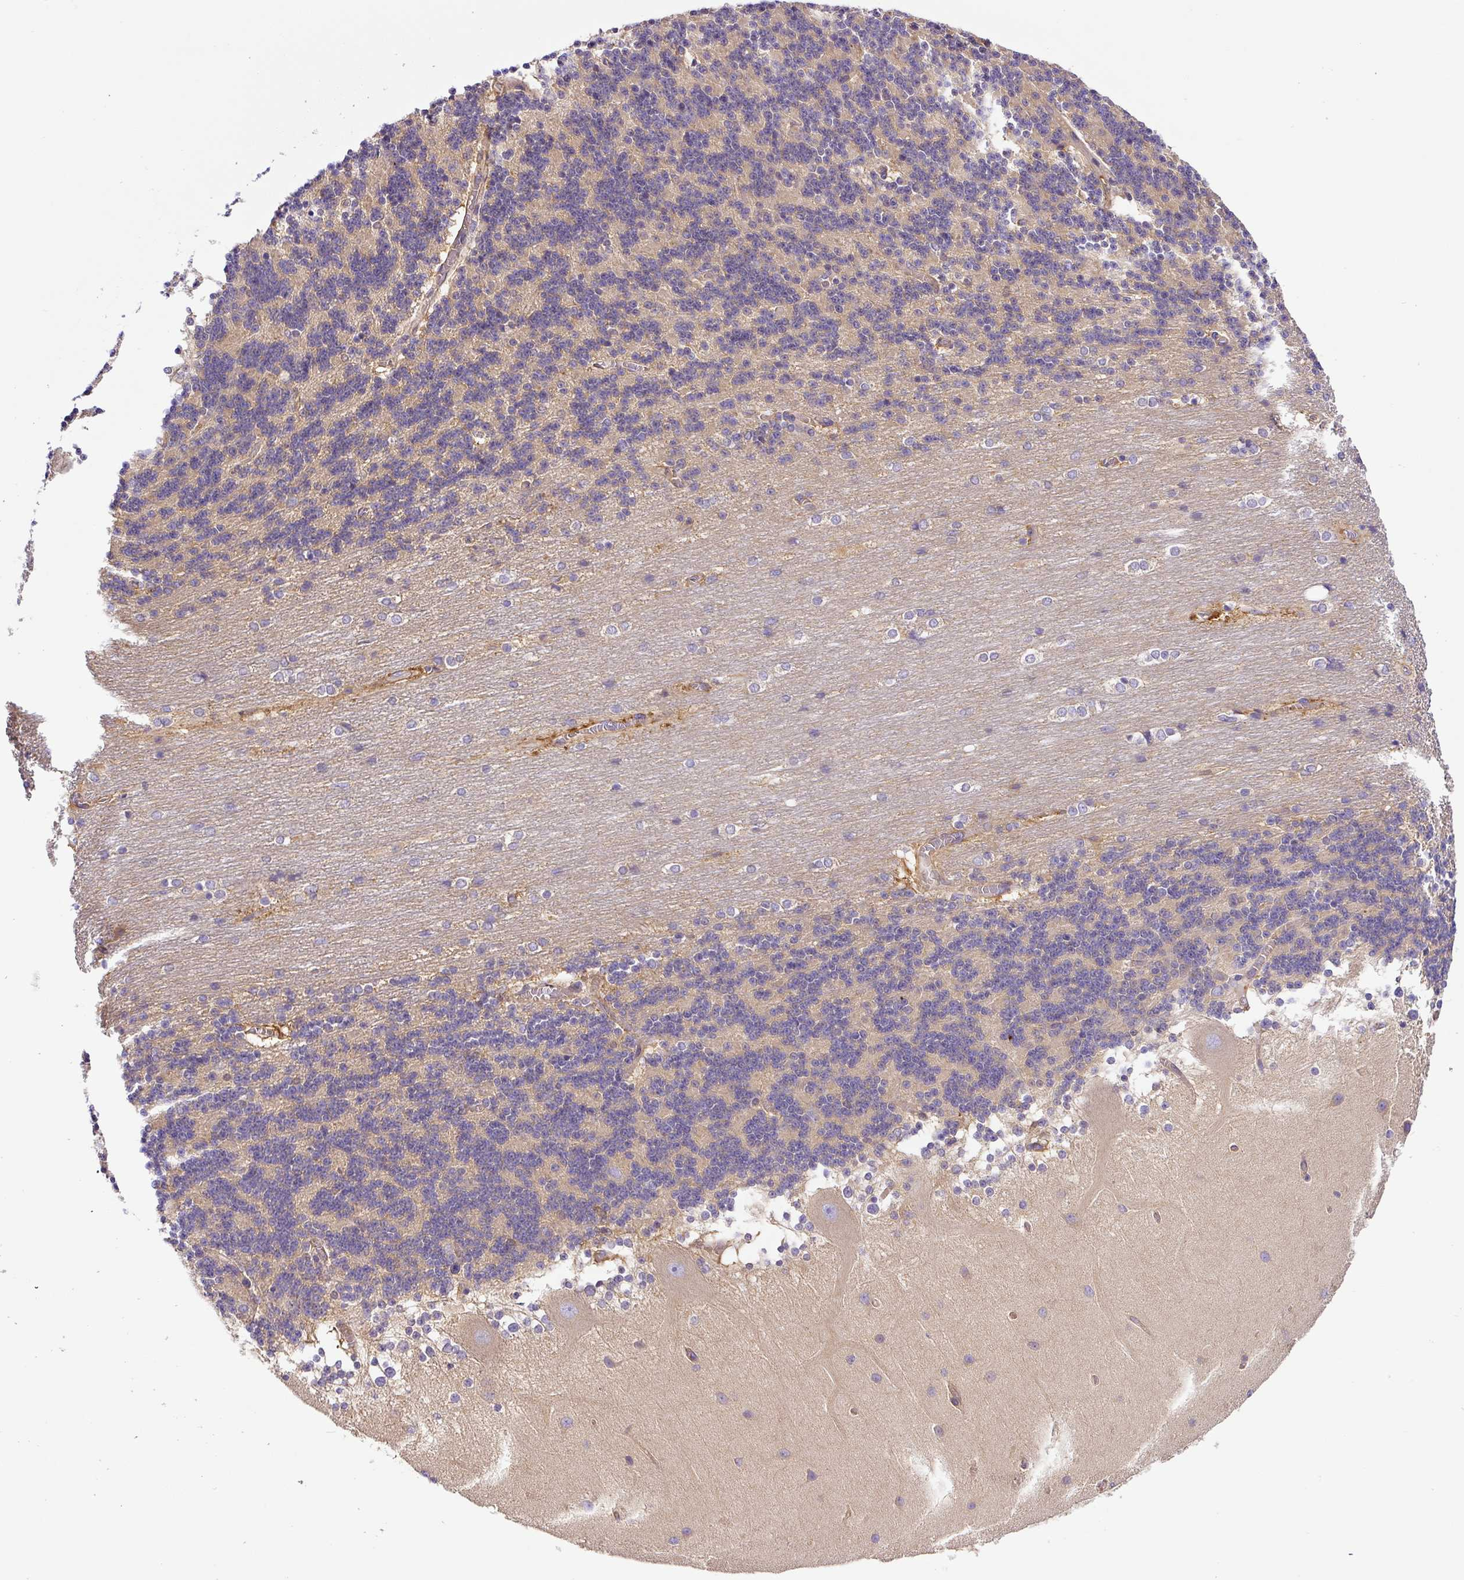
{"staining": {"intensity": "weak", "quantity": "<25%", "location": "cytoplasmic/membranous"}, "tissue": "cerebellum", "cell_type": "Cells in granular layer", "image_type": "normal", "snomed": [{"axis": "morphology", "description": "Normal tissue, NOS"}, {"axis": "topography", "description": "Cerebellum"}], "caption": "Cerebellum was stained to show a protein in brown. There is no significant positivity in cells in granular layer. (DAB immunohistochemistry visualized using brightfield microscopy, high magnification).", "gene": "DCTN1", "patient": {"sex": "female", "age": 54}}